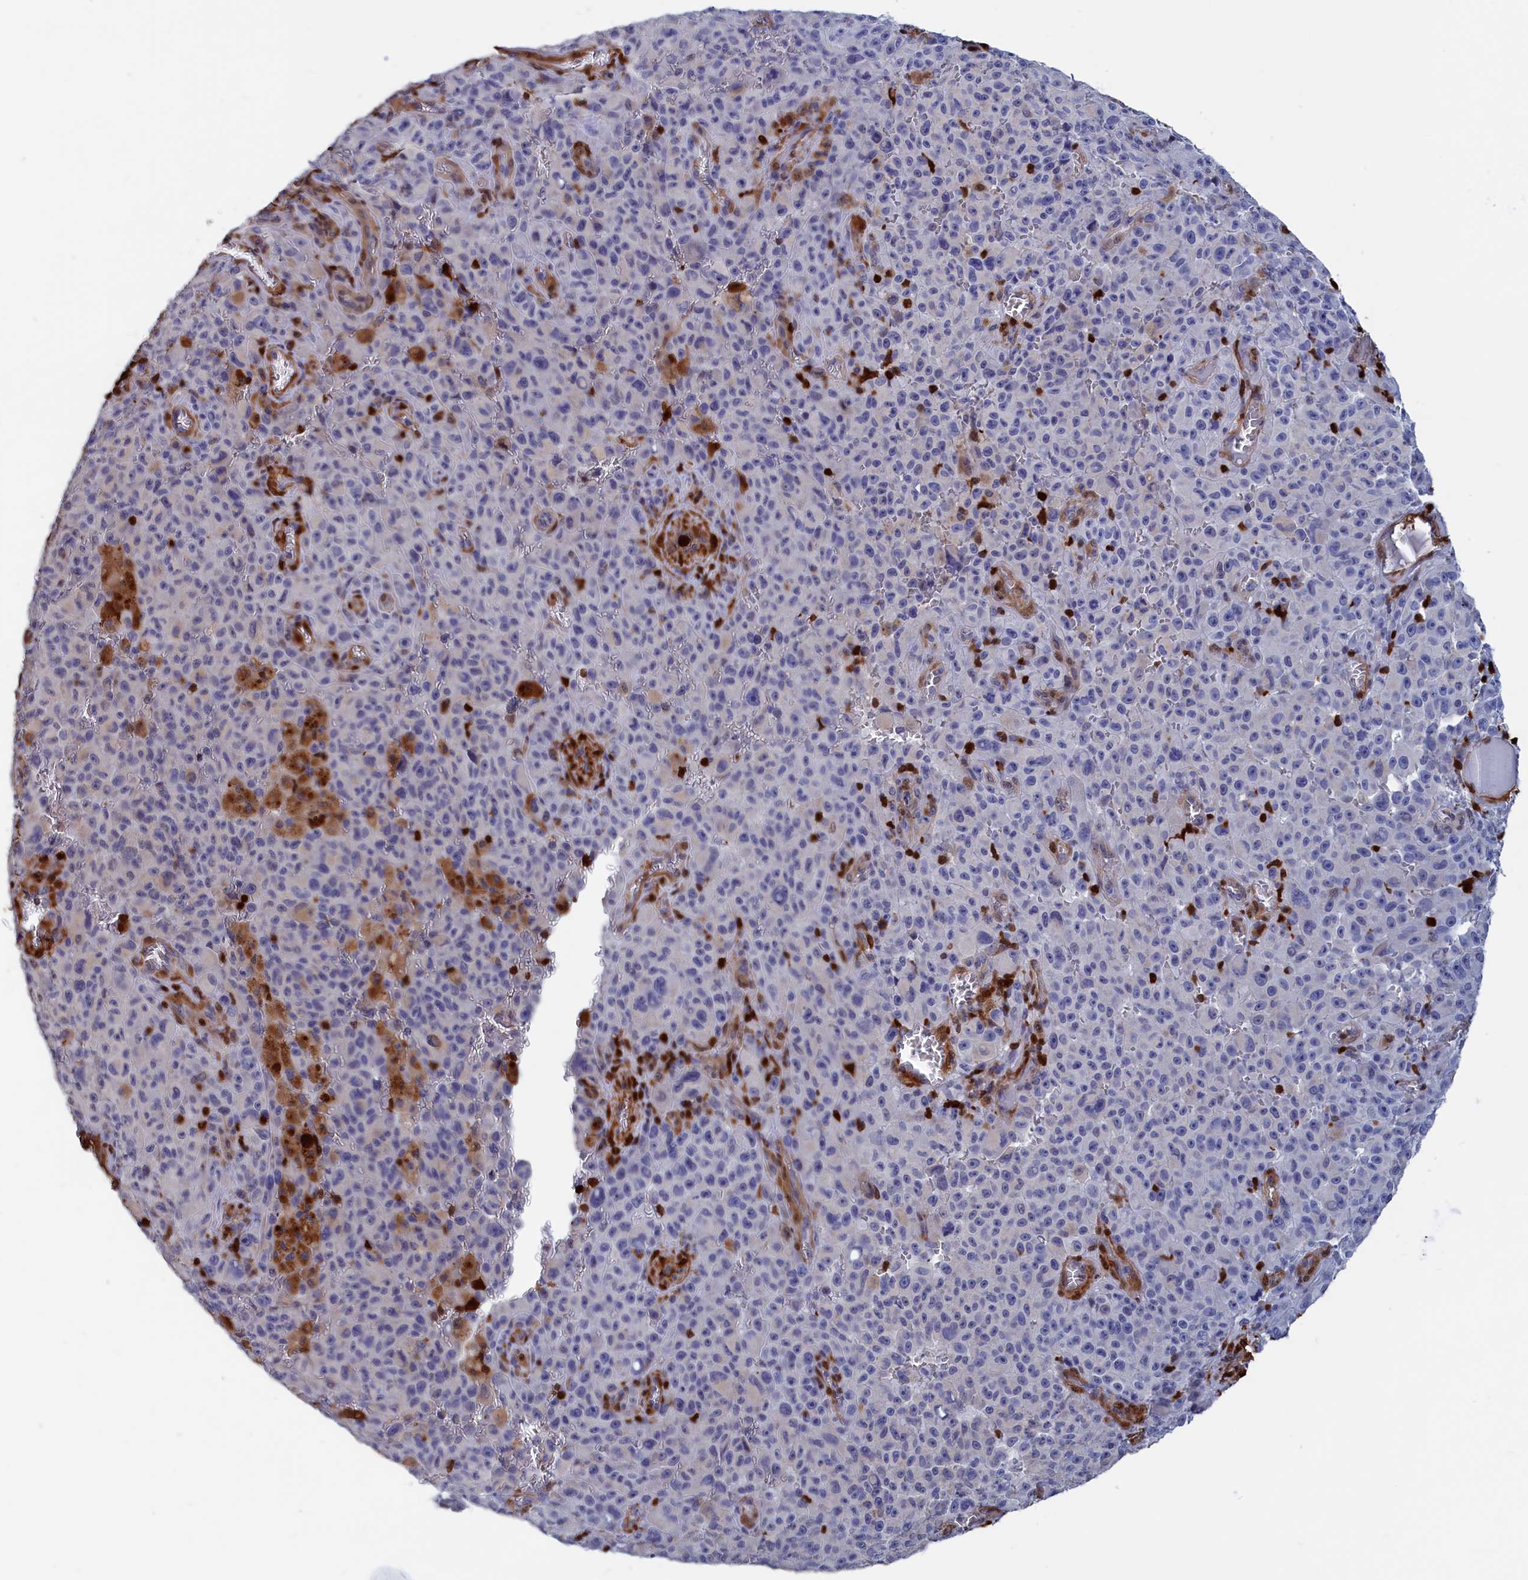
{"staining": {"intensity": "negative", "quantity": "none", "location": "none"}, "tissue": "melanoma", "cell_type": "Tumor cells", "image_type": "cancer", "snomed": [{"axis": "morphology", "description": "Malignant melanoma, NOS"}, {"axis": "topography", "description": "Skin"}], "caption": "A high-resolution image shows immunohistochemistry staining of melanoma, which demonstrates no significant expression in tumor cells.", "gene": "CRIP1", "patient": {"sex": "female", "age": 82}}